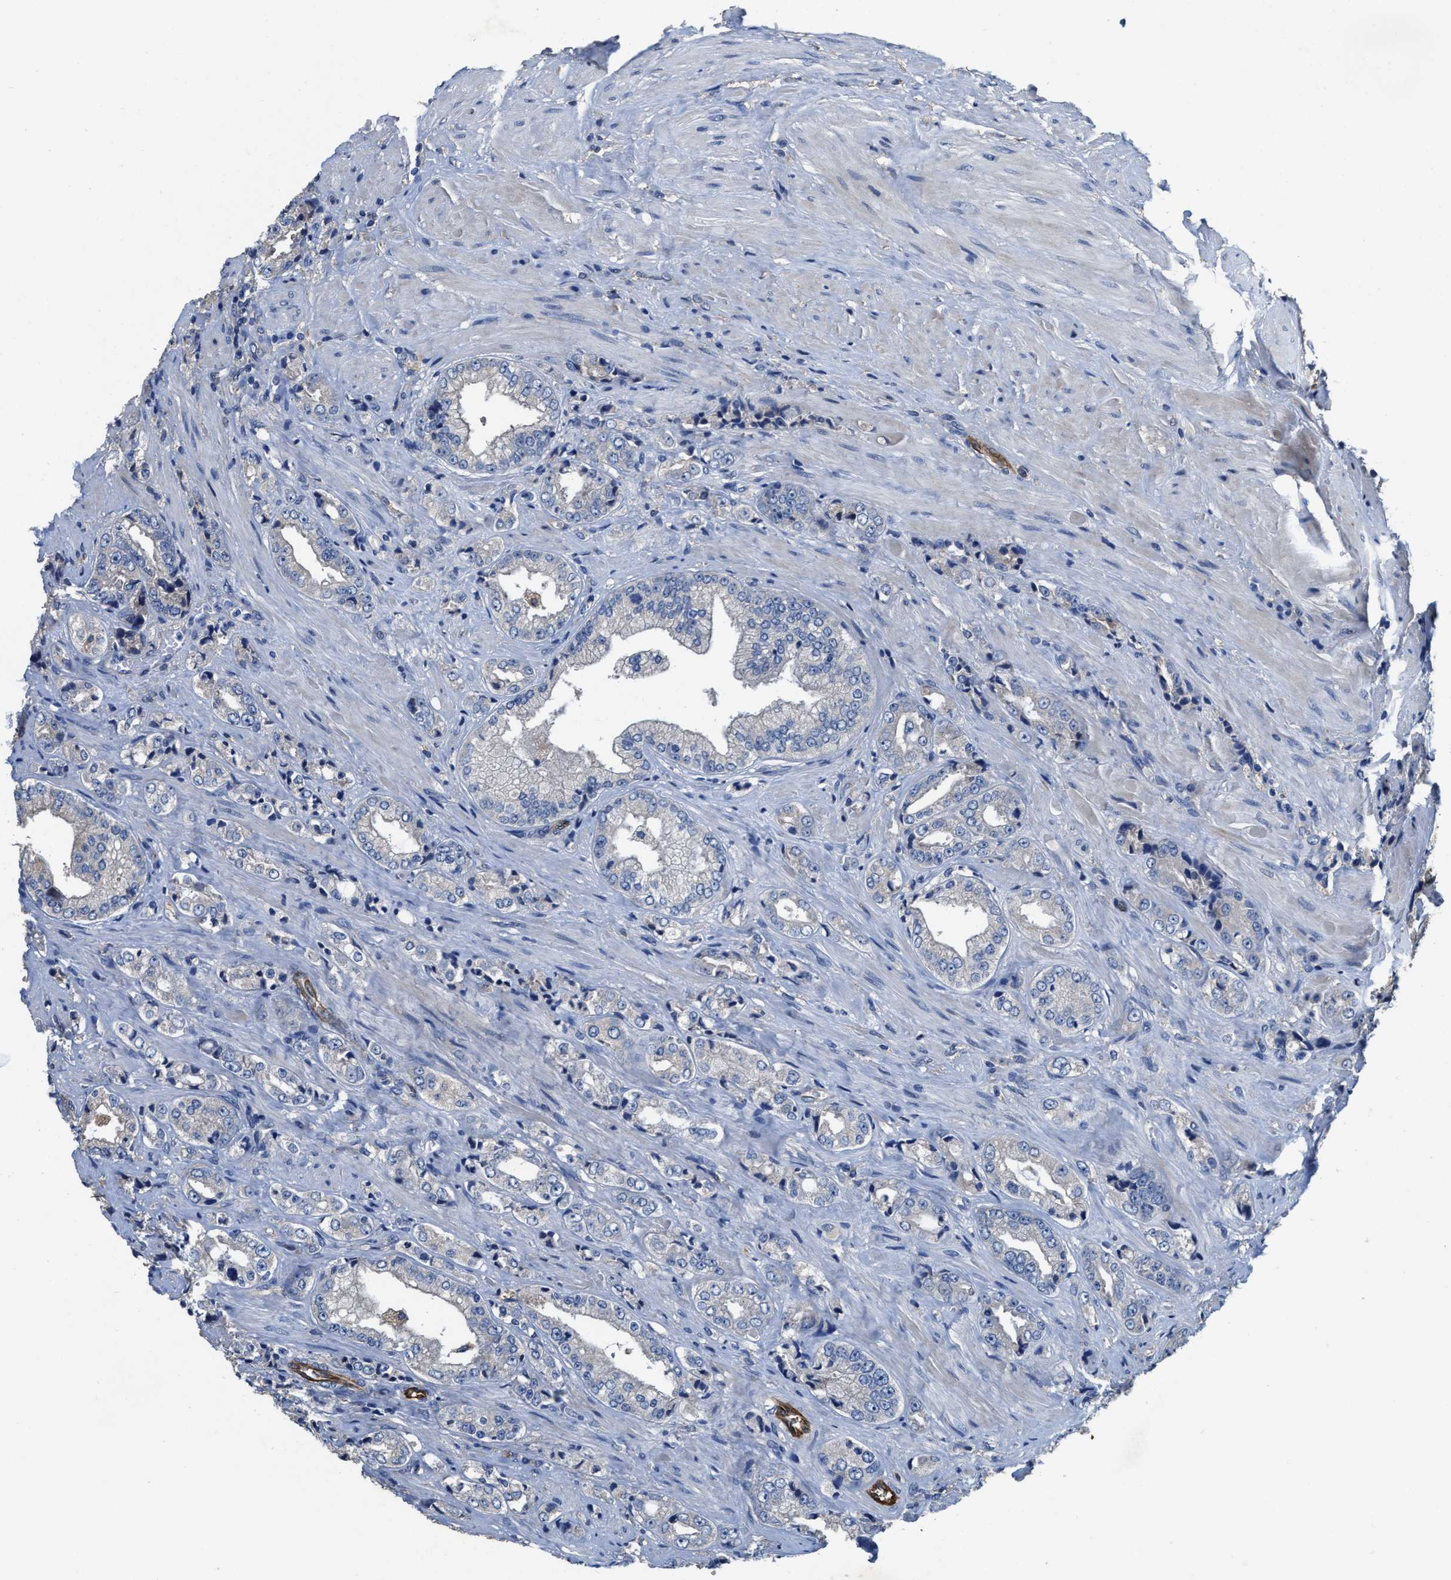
{"staining": {"intensity": "negative", "quantity": "none", "location": "none"}, "tissue": "prostate cancer", "cell_type": "Tumor cells", "image_type": "cancer", "snomed": [{"axis": "morphology", "description": "Adenocarcinoma, High grade"}, {"axis": "topography", "description": "Prostate"}], "caption": "A micrograph of human prostate cancer (adenocarcinoma (high-grade)) is negative for staining in tumor cells. (Brightfield microscopy of DAB immunohistochemistry (IHC) at high magnification).", "gene": "PEG10", "patient": {"sex": "male", "age": 61}}